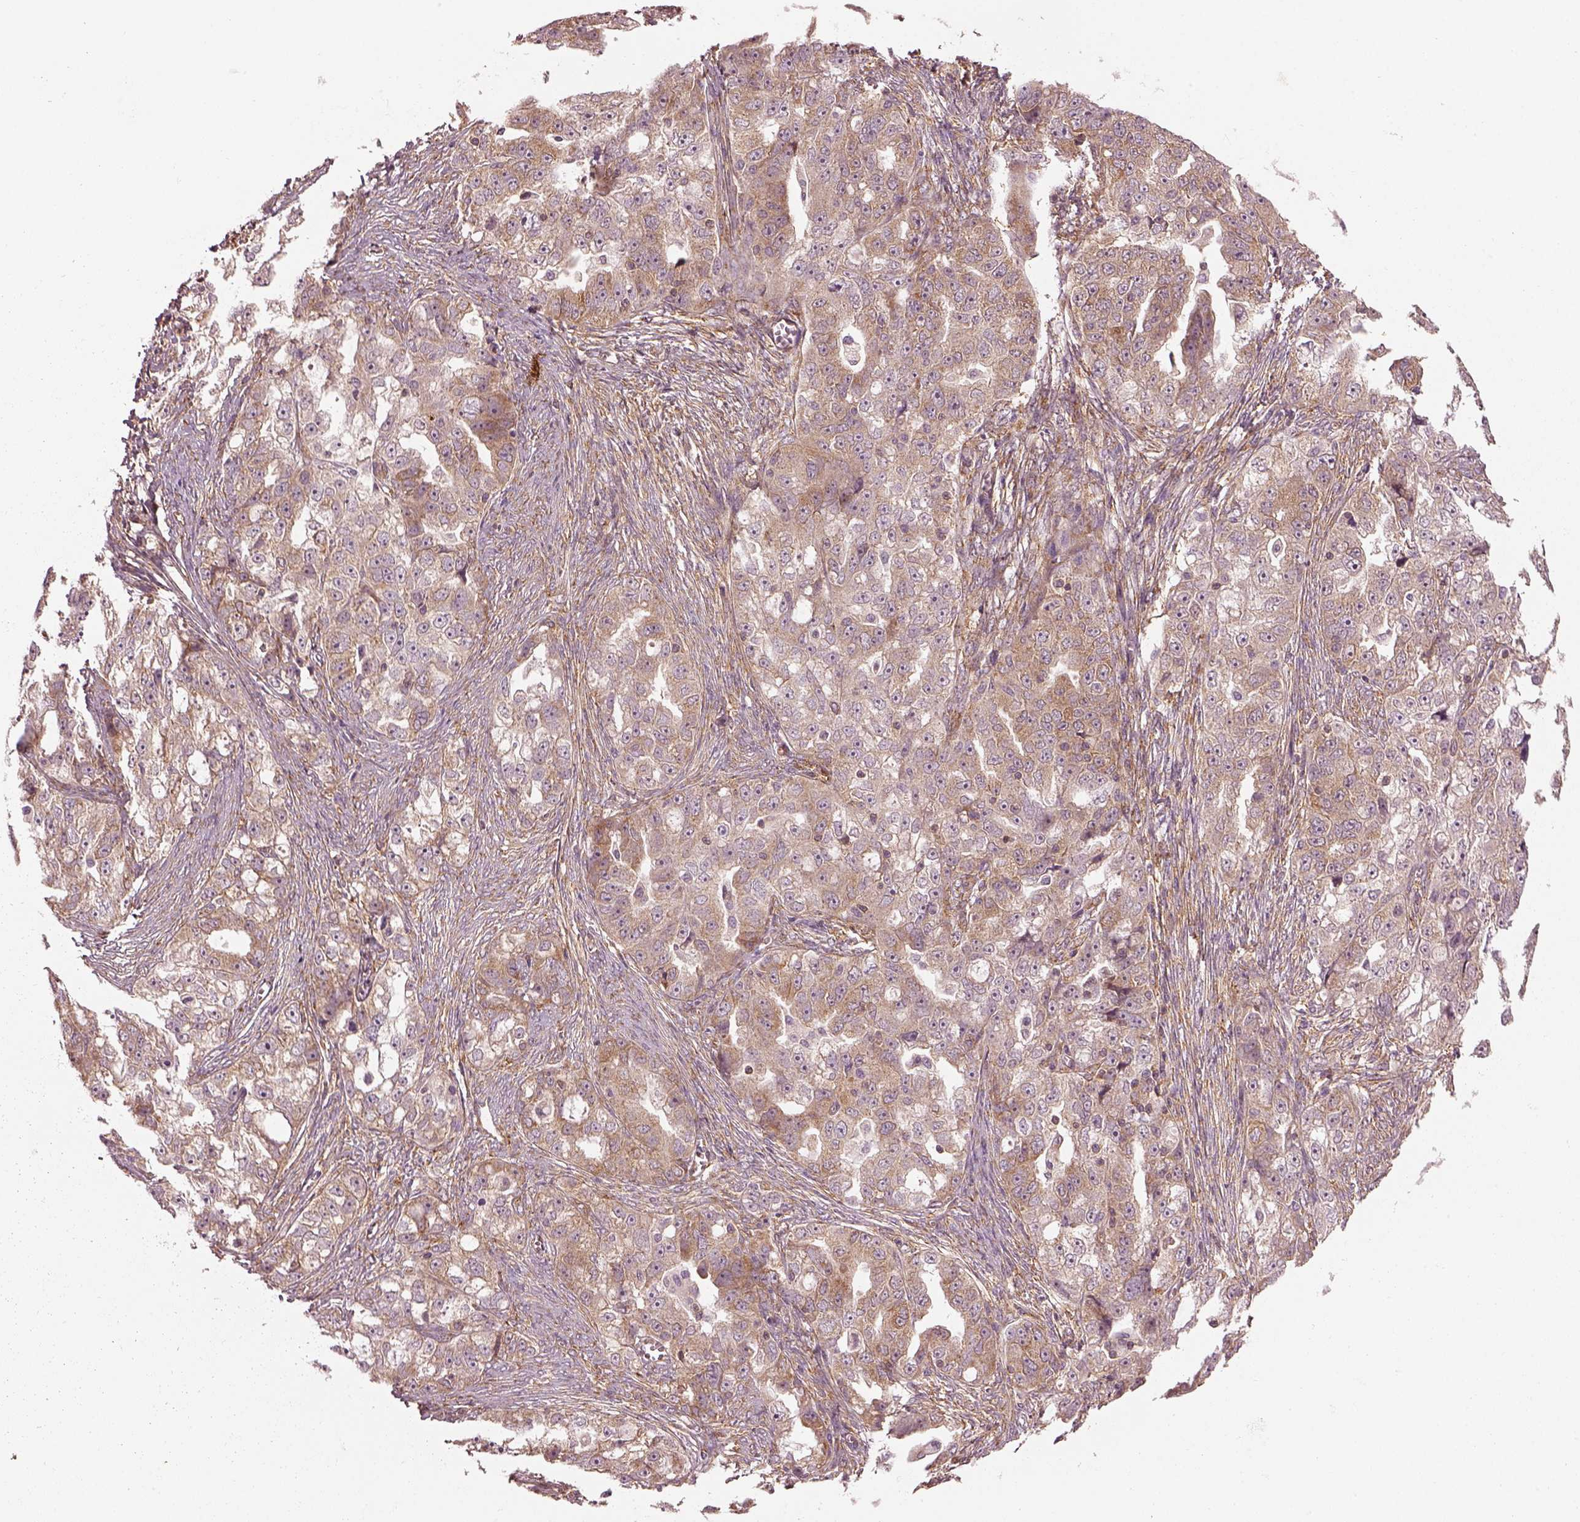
{"staining": {"intensity": "weak", "quantity": "25%-75%", "location": "cytoplasmic/membranous"}, "tissue": "ovarian cancer", "cell_type": "Tumor cells", "image_type": "cancer", "snomed": [{"axis": "morphology", "description": "Cystadenocarcinoma, serous, NOS"}, {"axis": "topography", "description": "Ovary"}], "caption": "Immunohistochemical staining of human ovarian serous cystadenocarcinoma reveals weak cytoplasmic/membranous protein staining in approximately 25%-75% of tumor cells. (IHC, brightfield microscopy, high magnification).", "gene": "LSM14A", "patient": {"sex": "female", "age": 51}}